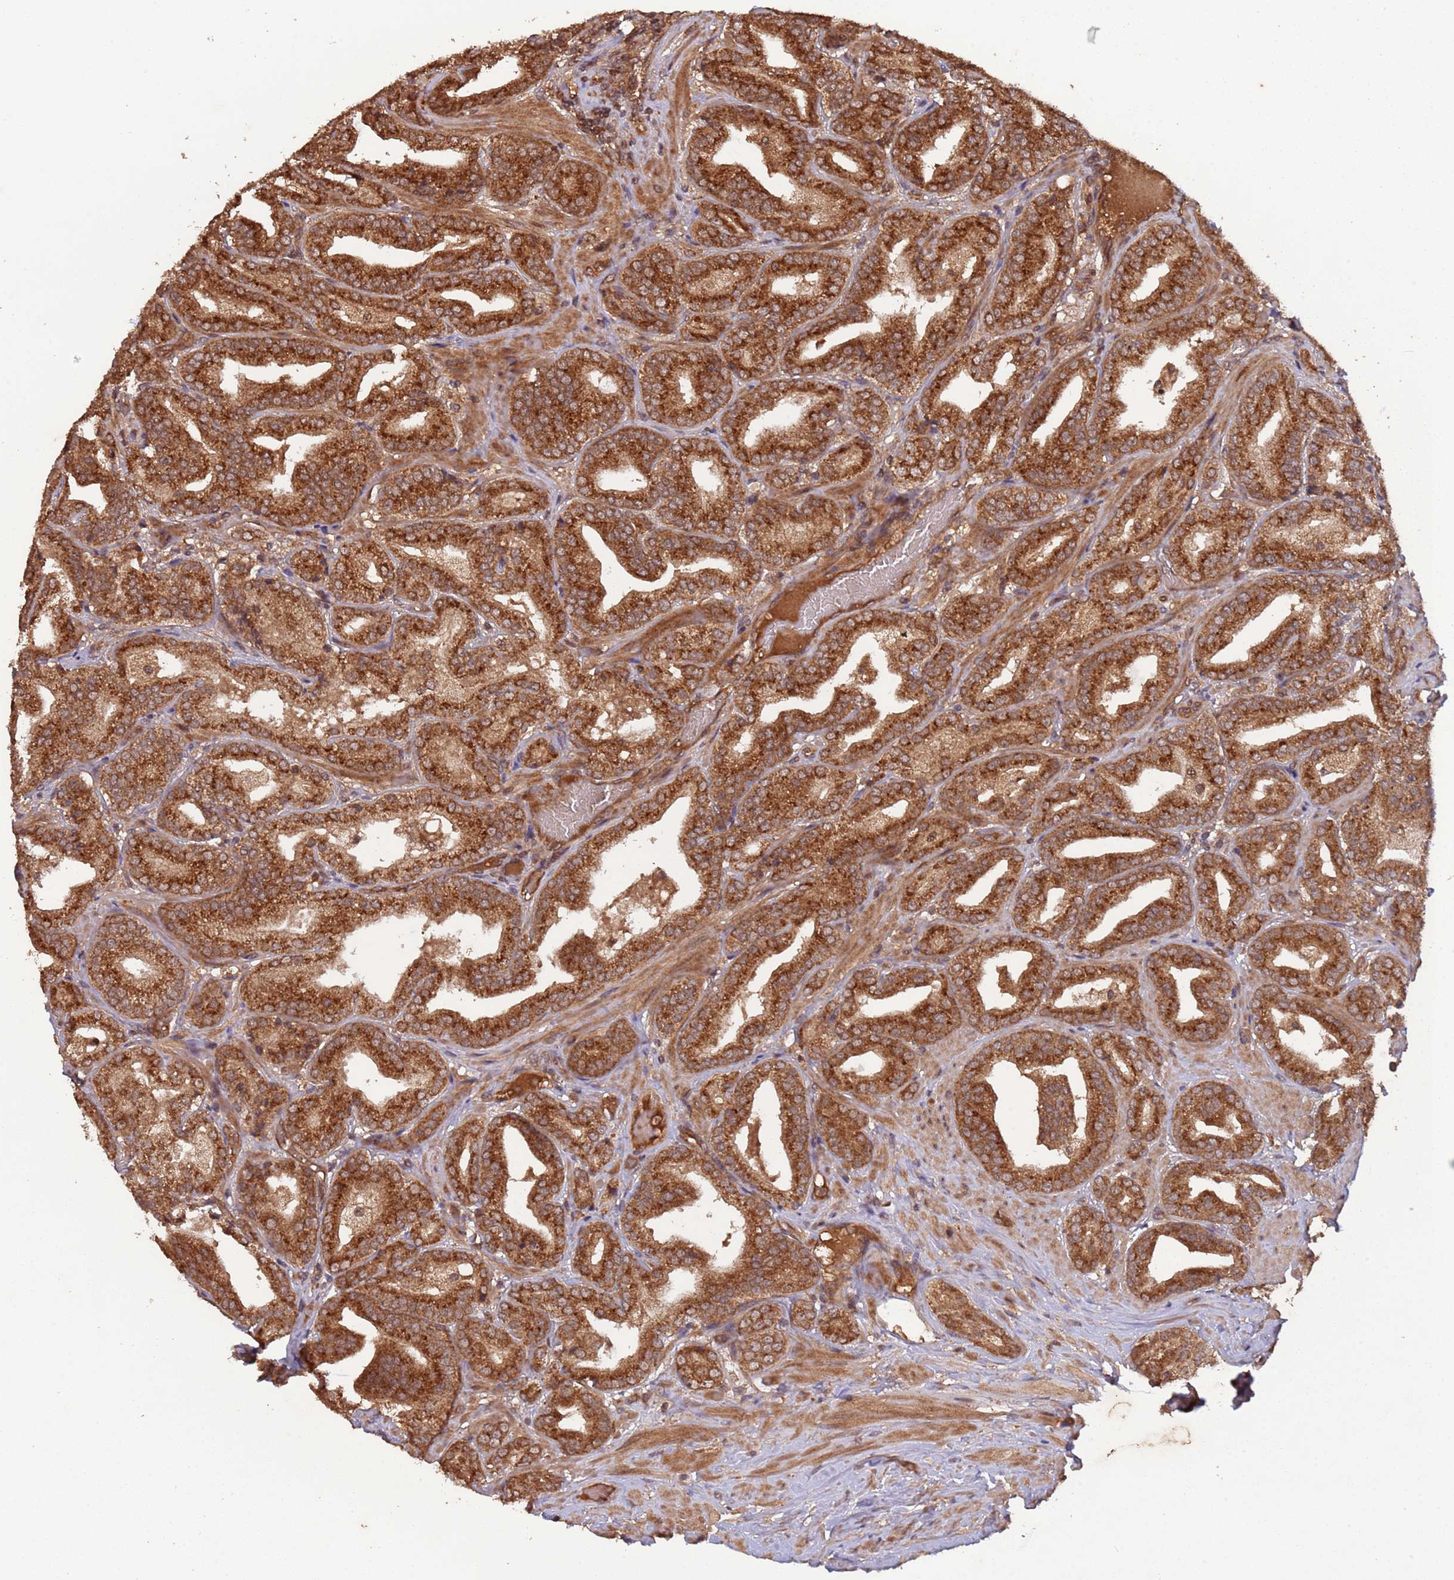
{"staining": {"intensity": "strong", "quantity": ">75%", "location": "cytoplasmic/membranous"}, "tissue": "prostate cancer", "cell_type": "Tumor cells", "image_type": "cancer", "snomed": [{"axis": "morphology", "description": "Adenocarcinoma, High grade"}, {"axis": "topography", "description": "Prostate"}], "caption": "Adenocarcinoma (high-grade) (prostate) was stained to show a protein in brown. There is high levels of strong cytoplasmic/membranous staining in about >75% of tumor cells. The protein is shown in brown color, while the nuclei are stained blue.", "gene": "ERI1", "patient": {"sex": "male", "age": 63}}